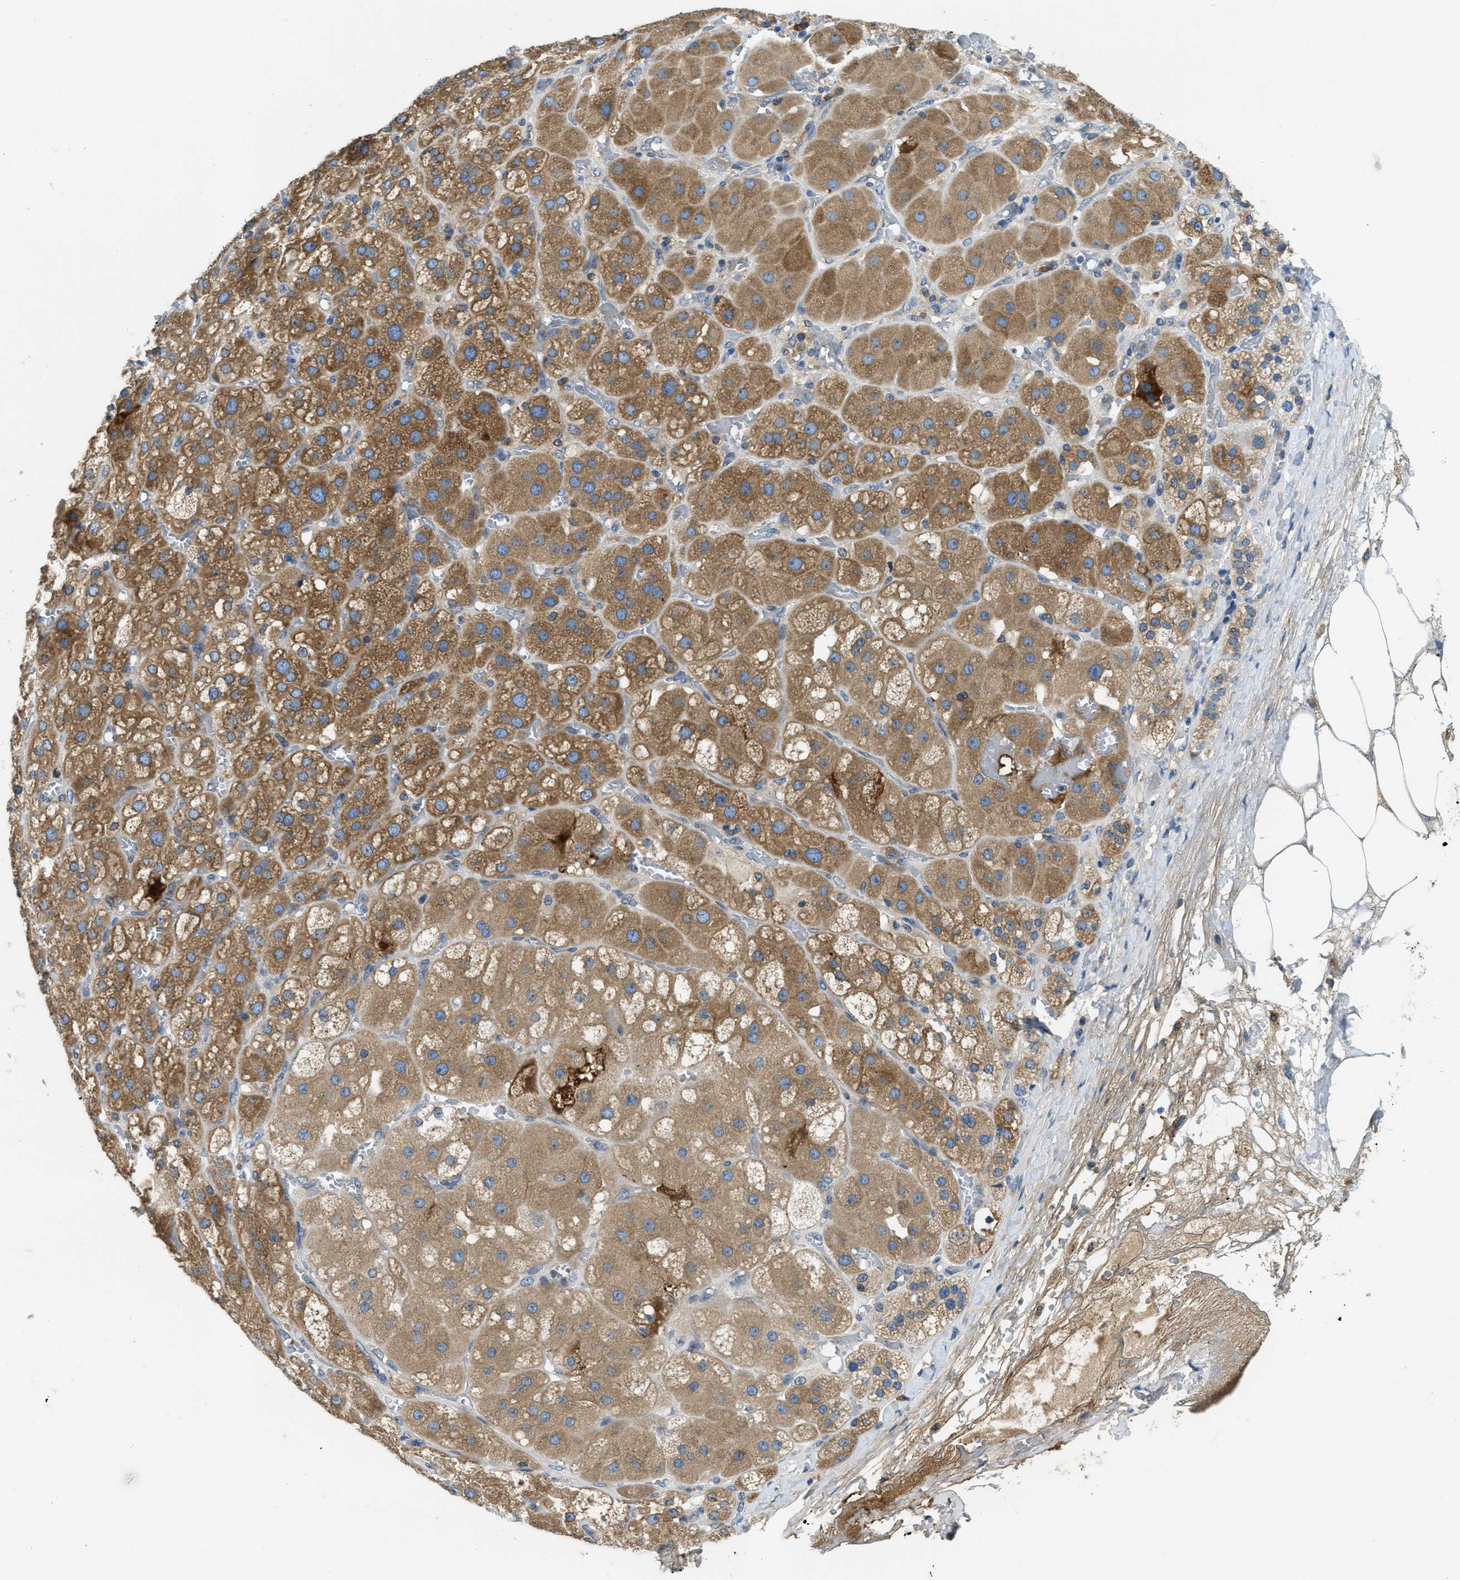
{"staining": {"intensity": "moderate", "quantity": ">75%", "location": "cytoplasmic/membranous"}, "tissue": "adrenal gland", "cell_type": "Glandular cells", "image_type": "normal", "snomed": [{"axis": "morphology", "description": "Normal tissue, NOS"}, {"axis": "topography", "description": "Adrenal gland"}], "caption": "IHC staining of unremarkable adrenal gland, which demonstrates medium levels of moderate cytoplasmic/membranous staining in about >75% of glandular cells indicating moderate cytoplasmic/membranous protein expression. The staining was performed using DAB (3,3'-diaminobenzidine) (brown) for protein detection and nuclei were counterstained in hematoxylin (blue).", "gene": "MPDU1", "patient": {"sex": "female", "age": 47}}